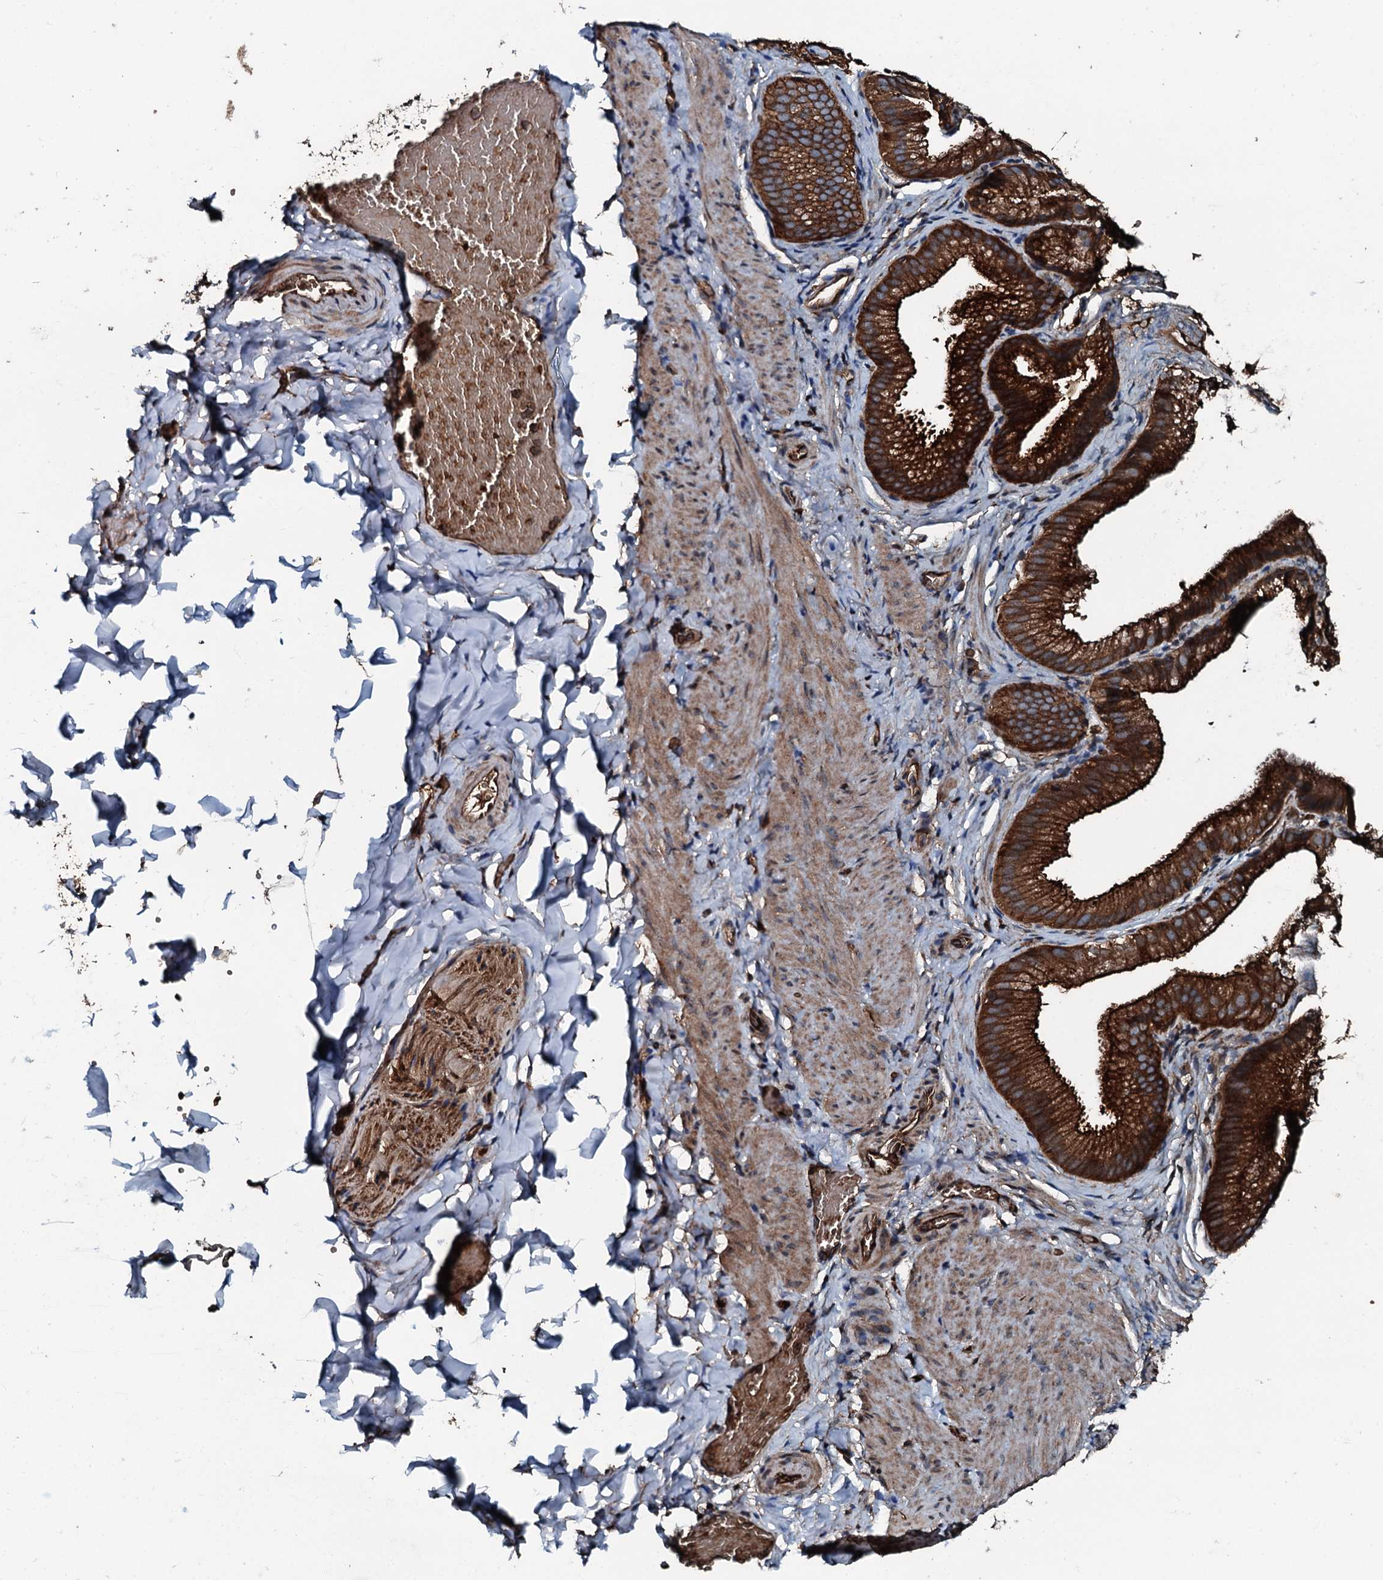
{"staining": {"intensity": "moderate", "quantity": ">75%", "location": "cytoplasmic/membranous"}, "tissue": "adipose tissue", "cell_type": "Adipocytes", "image_type": "normal", "snomed": [{"axis": "morphology", "description": "Normal tissue, NOS"}, {"axis": "topography", "description": "Gallbladder"}, {"axis": "topography", "description": "Peripheral nerve tissue"}], "caption": "High-magnification brightfield microscopy of normal adipose tissue stained with DAB (brown) and counterstained with hematoxylin (blue). adipocytes exhibit moderate cytoplasmic/membranous expression is seen in about>75% of cells.", "gene": "TRIM7", "patient": {"sex": "male", "age": 38}}